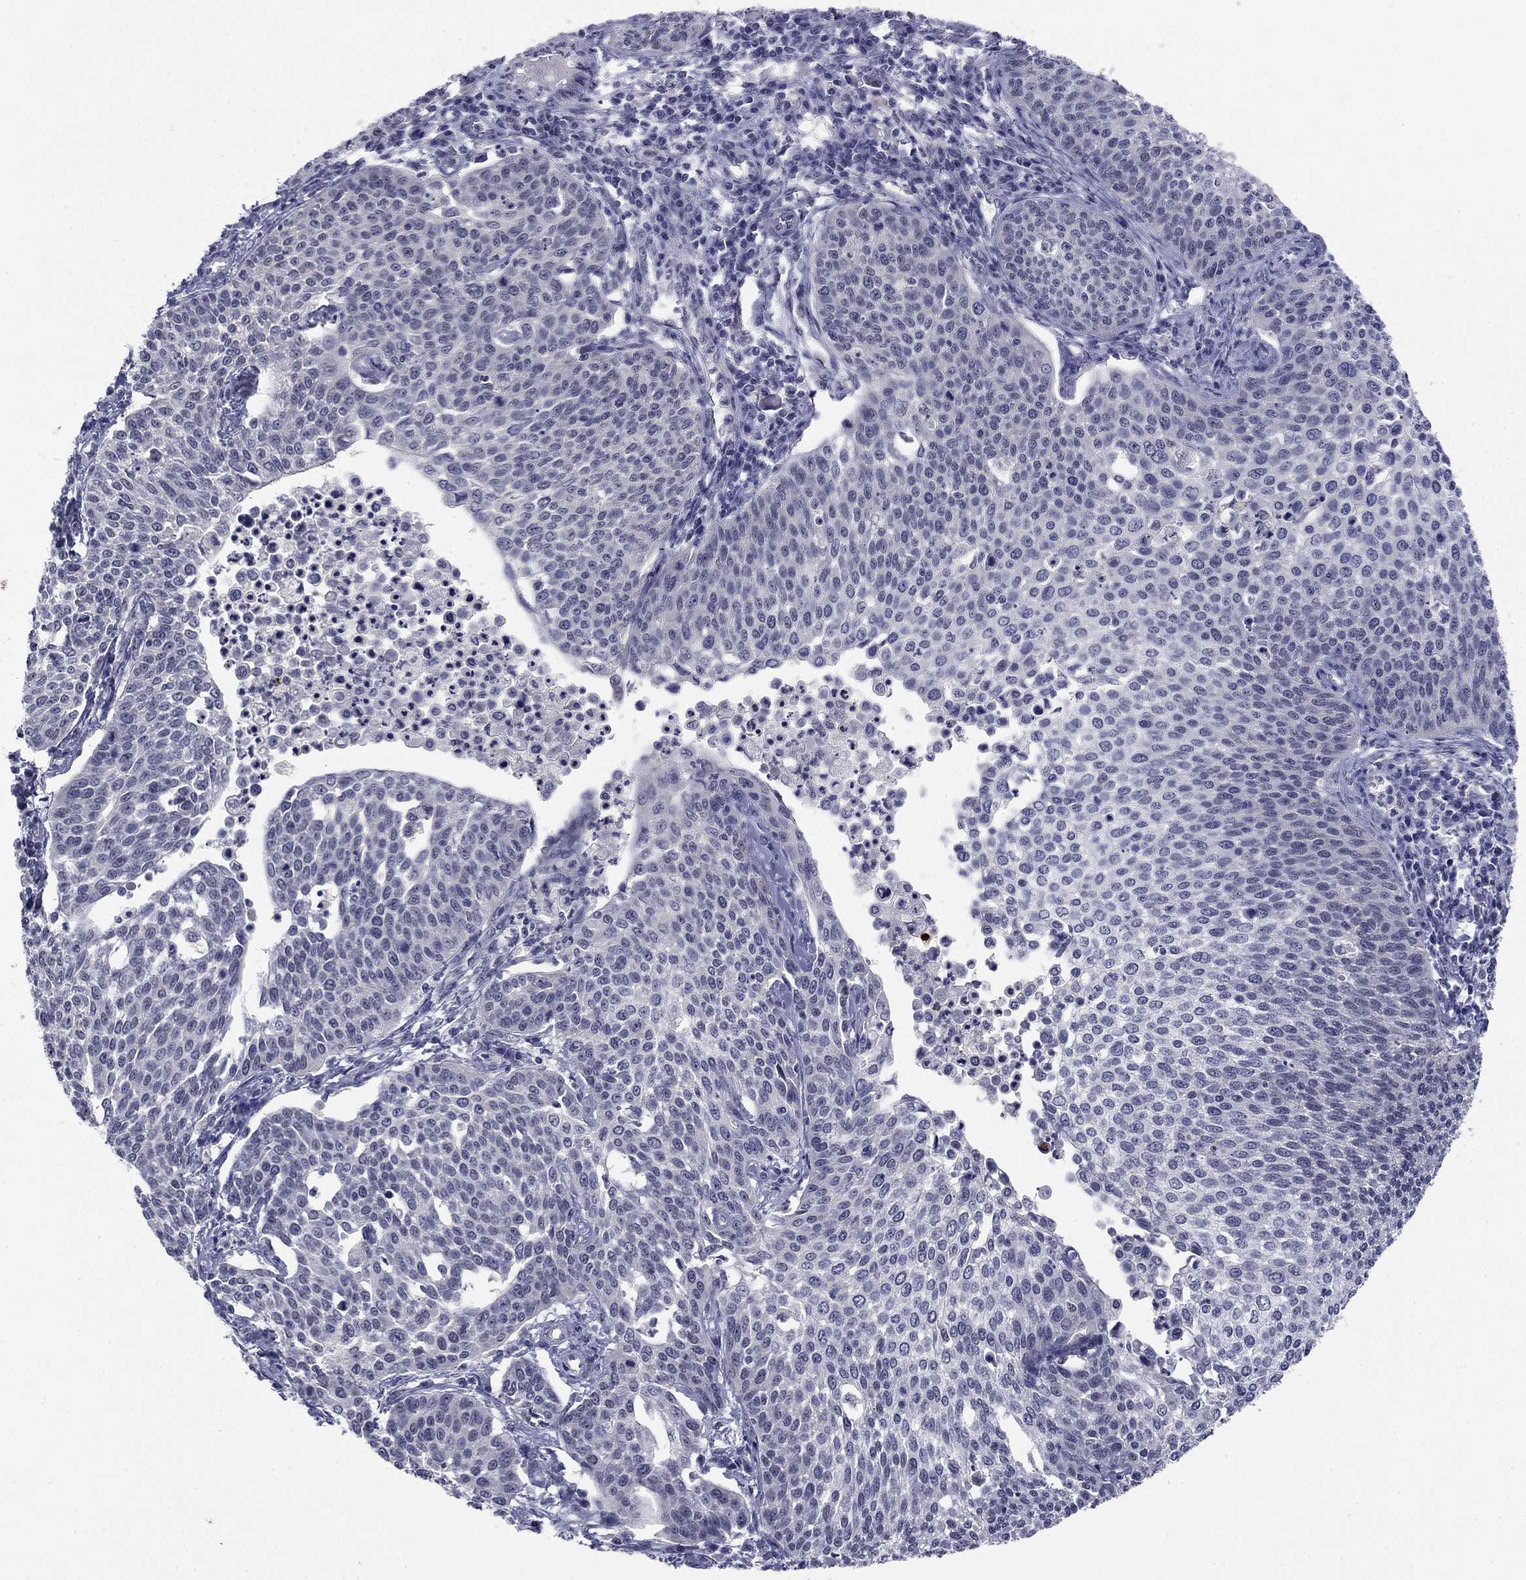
{"staining": {"intensity": "negative", "quantity": "none", "location": "none"}, "tissue": "cervical cancer", "cell_type": "Tumor cells", "image_type": "cancer", "snomed": [{"axis": "morphology", "description": "Squamous cell carcinoma, NOS"}, {"axis": "topography", "description": "Cervix"}], "caption": "Immunohistochemistry (IHC) of human cervical cancer (squamous cell carcinoma) shows no expression in tumor cells.", "gene": "TIGD4", "patient": {"sex": "female", "age": 34}}